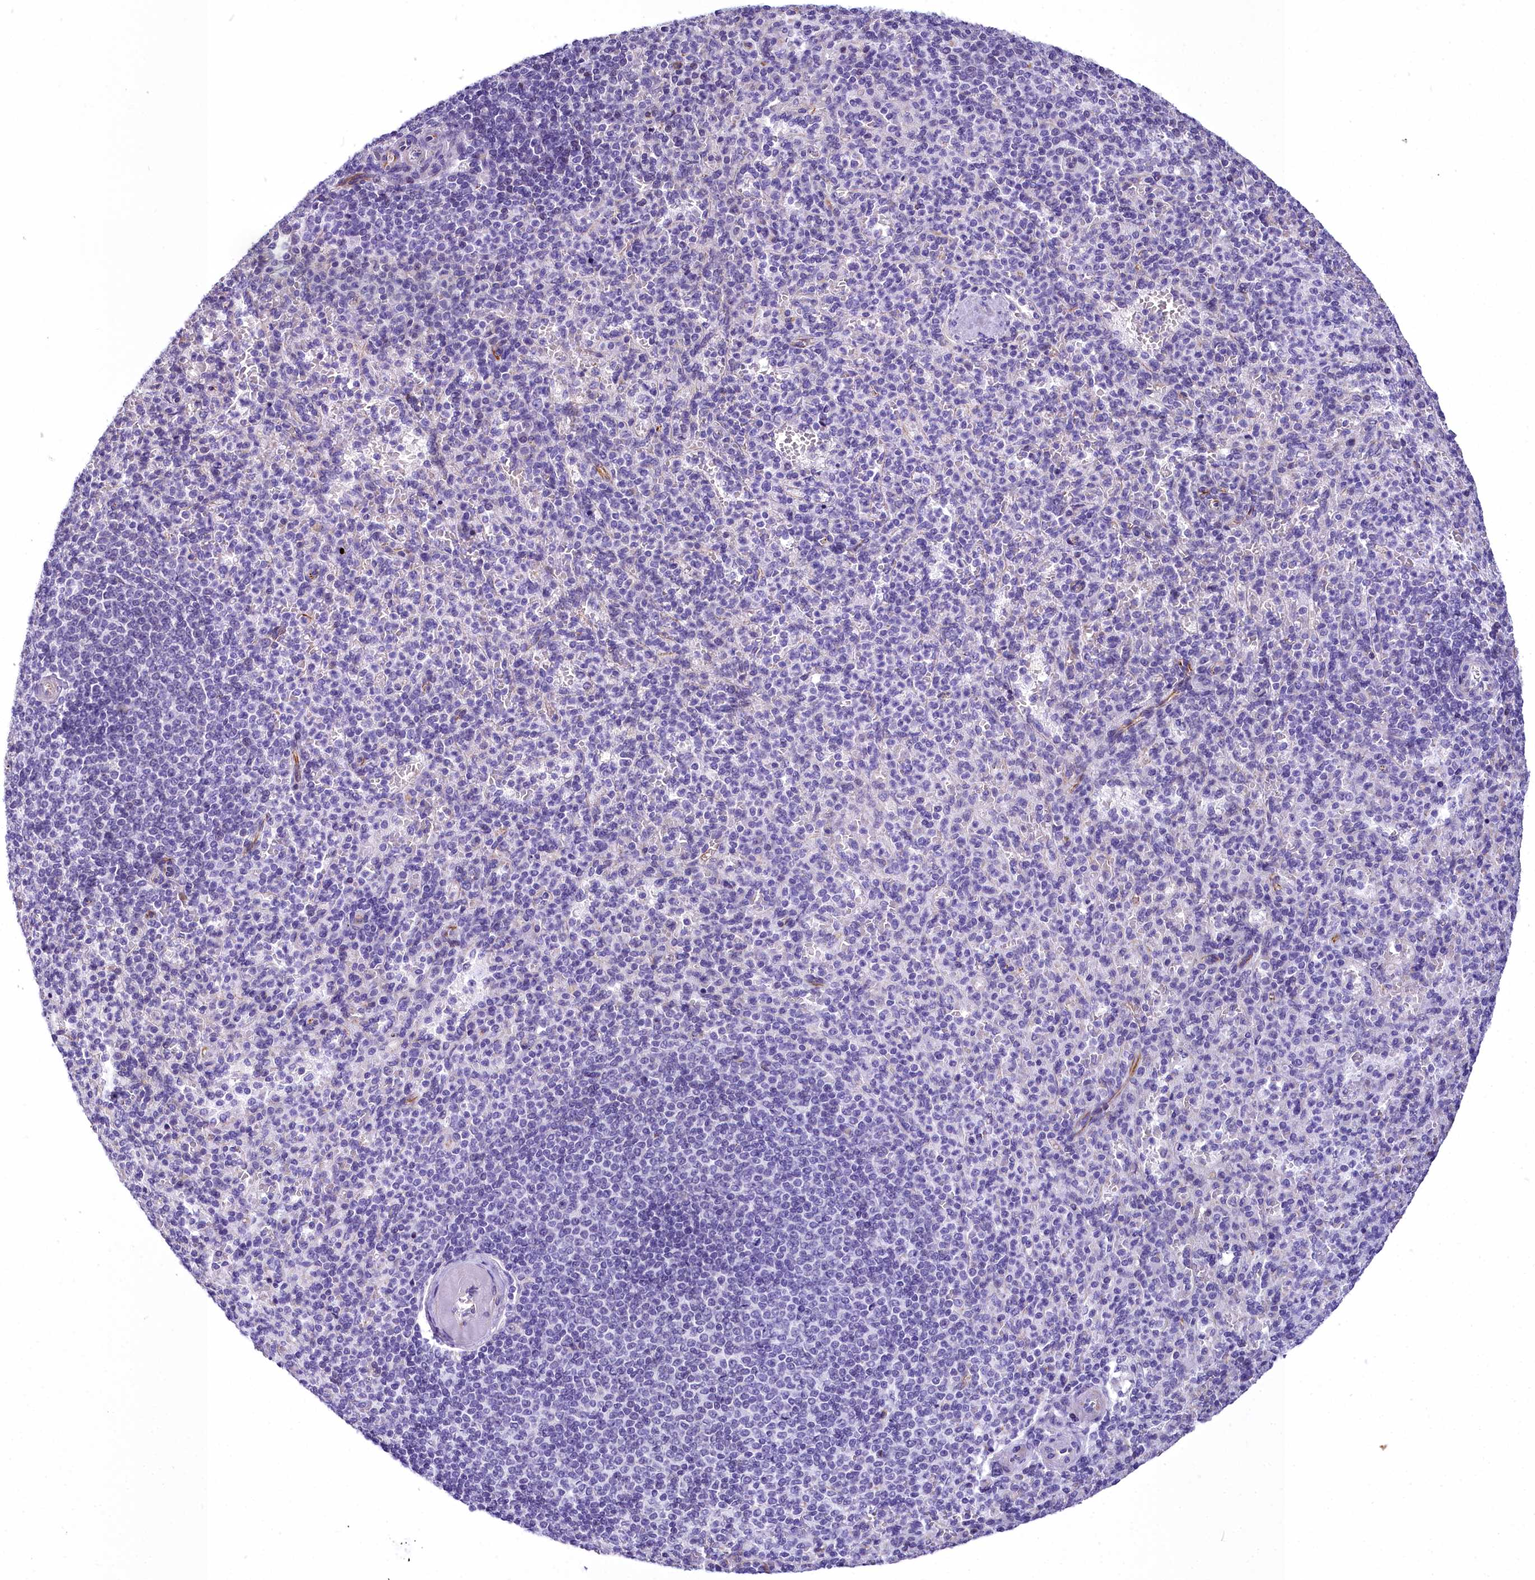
{"staining": {"intensity": "negative", "quantity": "none", "location": "none"}, "tissue": "spleen", "cell_type": "Cells in red pulp", "image_type": "normal", "snomed": [{"axis": "morphology", "description": "Normal tissue, NOS"}, {"axis": "topography", "description": "Spleen"}], "caption": "An immunohistochemistry (IHC) image of normal spleen is shown. There is no staining in cells in red pulp of spleen.", "gene": "TIMM22", "patient": {"sex": "female", "age": 74}}